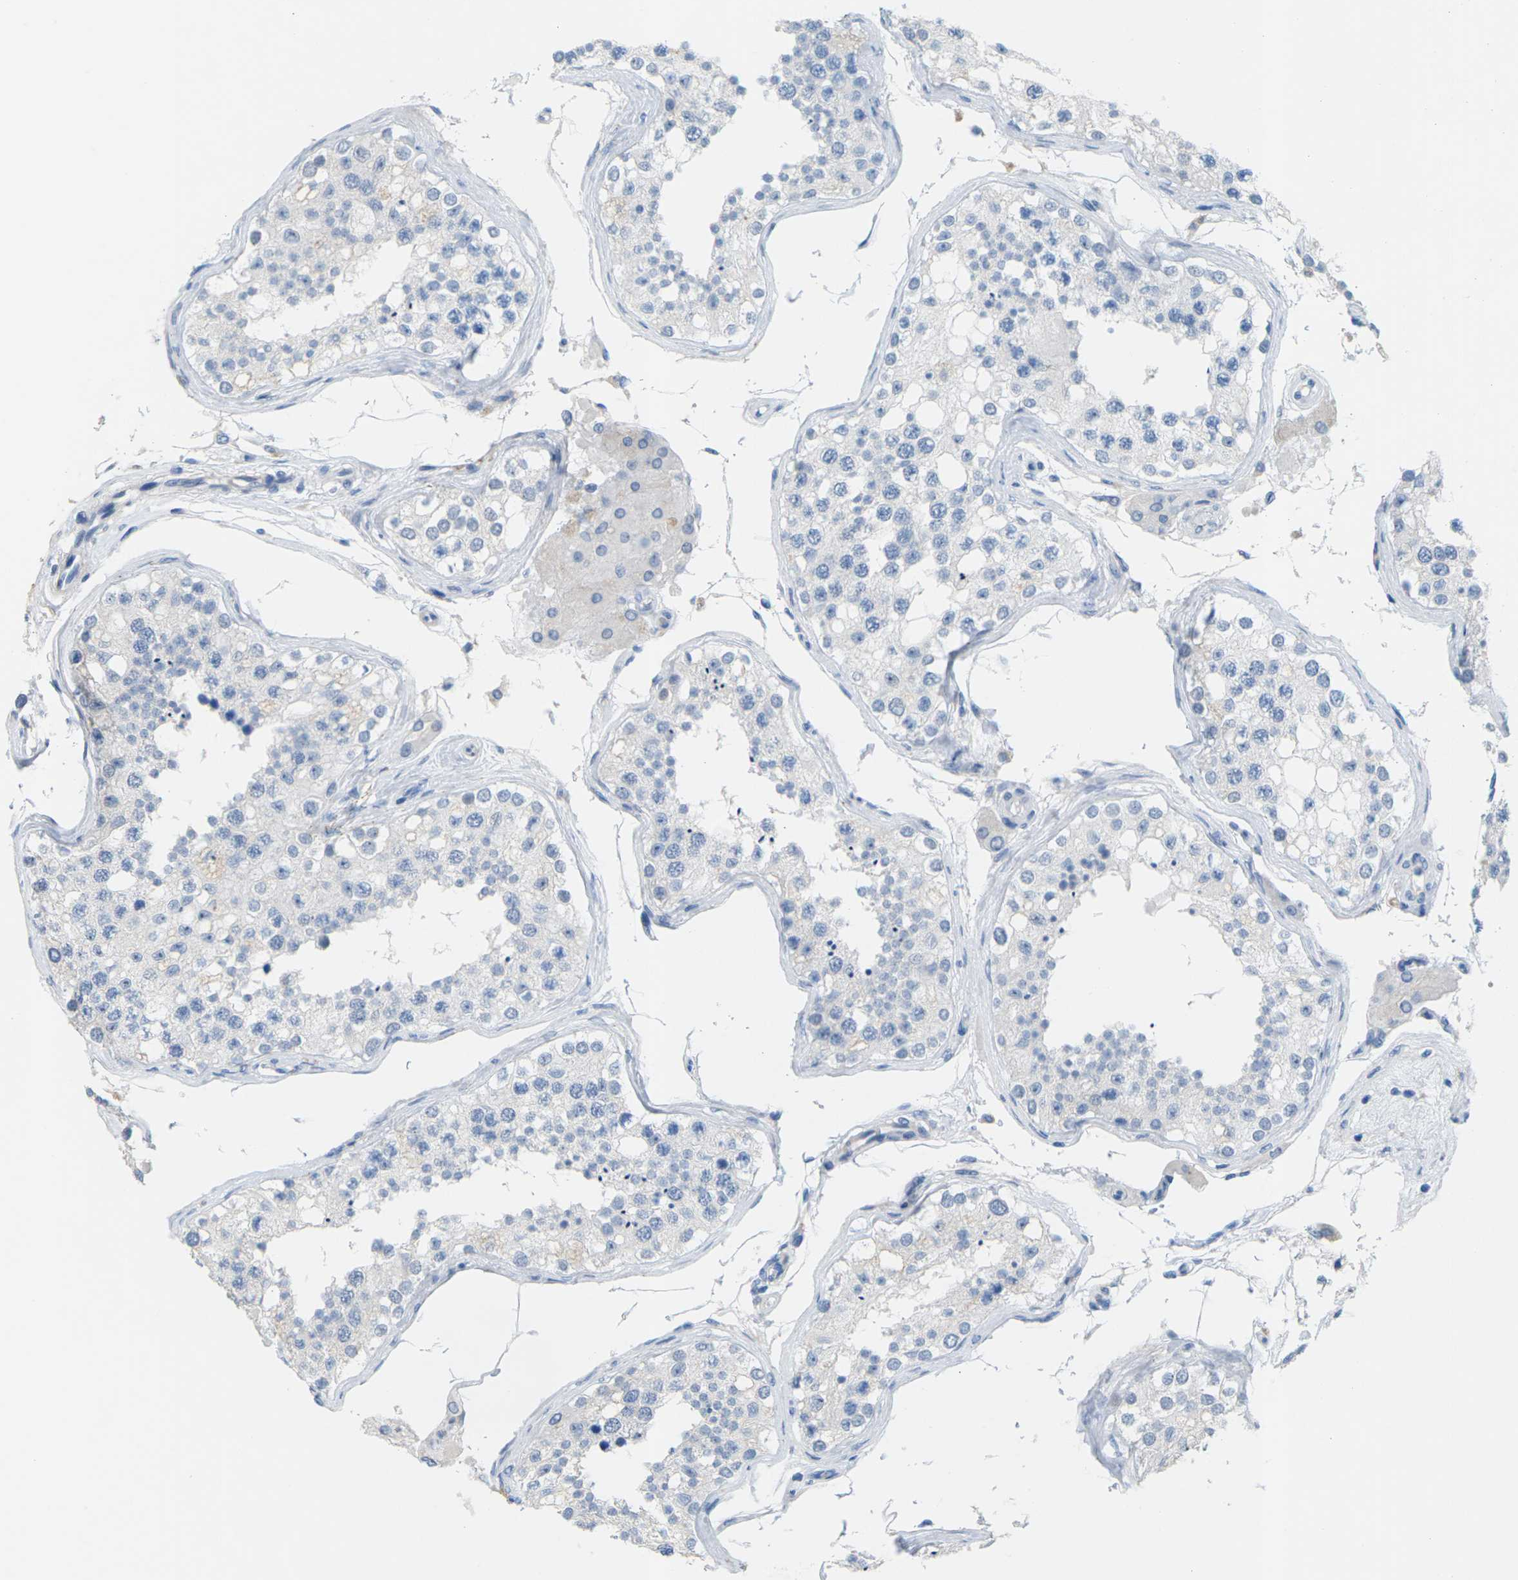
{"staining": {"intensity": "negative", "quantity": "none", "location": "none"}, "tissue": "testis", "cell_type": "Cells in seminiferous ducts", "image_type": "normal", "snomed": [{"axis": "morphology", "description": "Normal tissue, NOS"}, {"axis": "topography", "description": "Testis"}], "caption": "DAB (3,3'-diaminobenzidine) immunohistochemical staining of normal human testis exhibits no significant expression in cells in seminiferous ducts. Nuclei are stained in blue.", "gene": "CLDN3", "patient": {"sex": "male", "age": 68}}